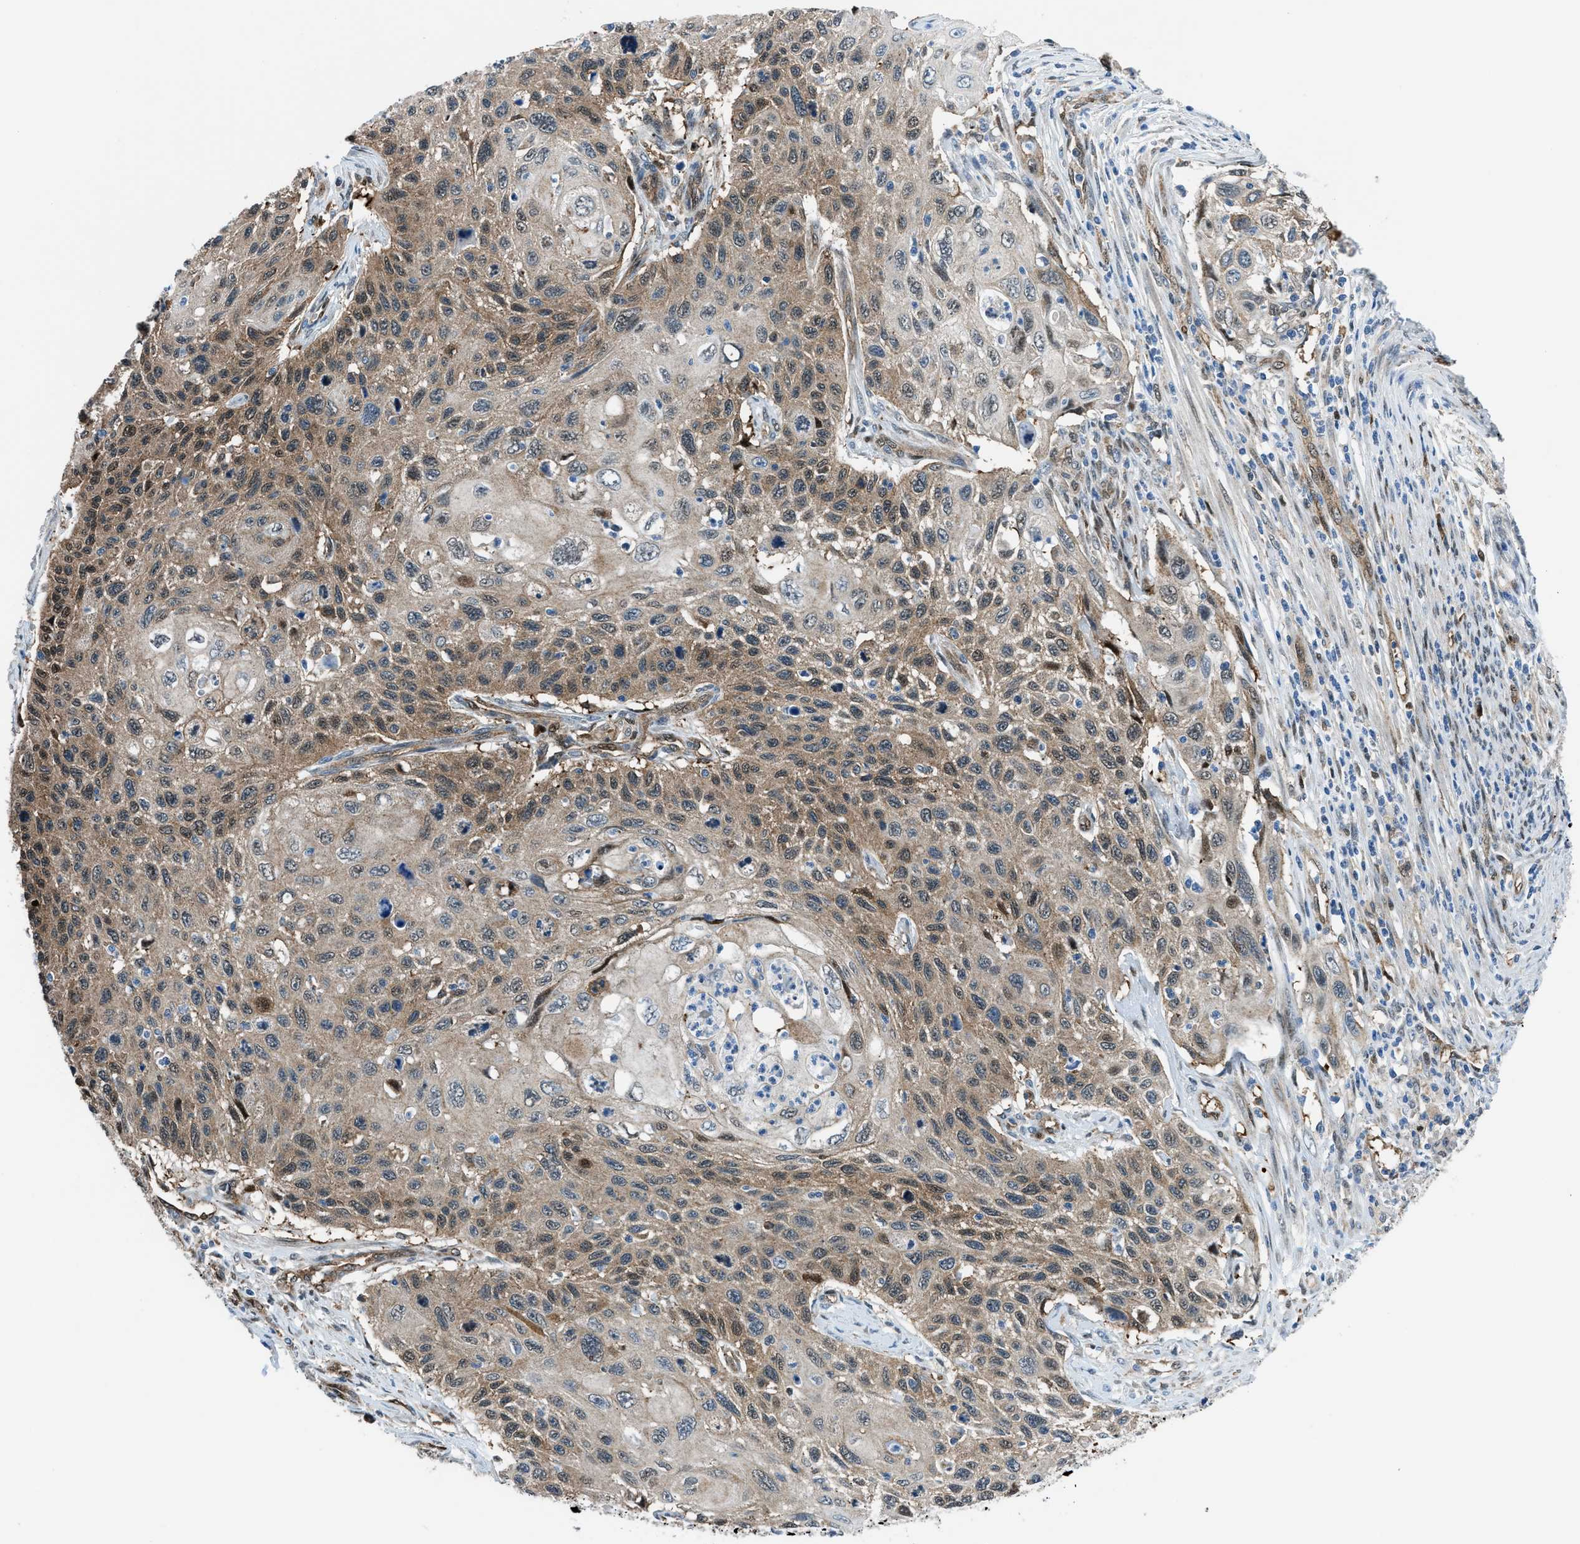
{"staining": {"intensity": "moderate", "quantity": ">75%", "location": "cytoplasmic/membranous,nuclear"}, "tissue": "cervical cancer", "cell_type": "Tumor cells", "image_type": "cancer", "snomed": [{"axis": "morphology", "description": "Squamous cell carcinoma, NOS"}, {"axis": "topography", "description": "Cervix"}], "caption": "Tumor cells reveal medium levels of moderate cytoplasmic/membranous and nuclear positivity in about >75% of cells in human cervical squamous cell carcinoma.", "gene": "YWHAE", "patient": {"sex": "female", "age": 70}}